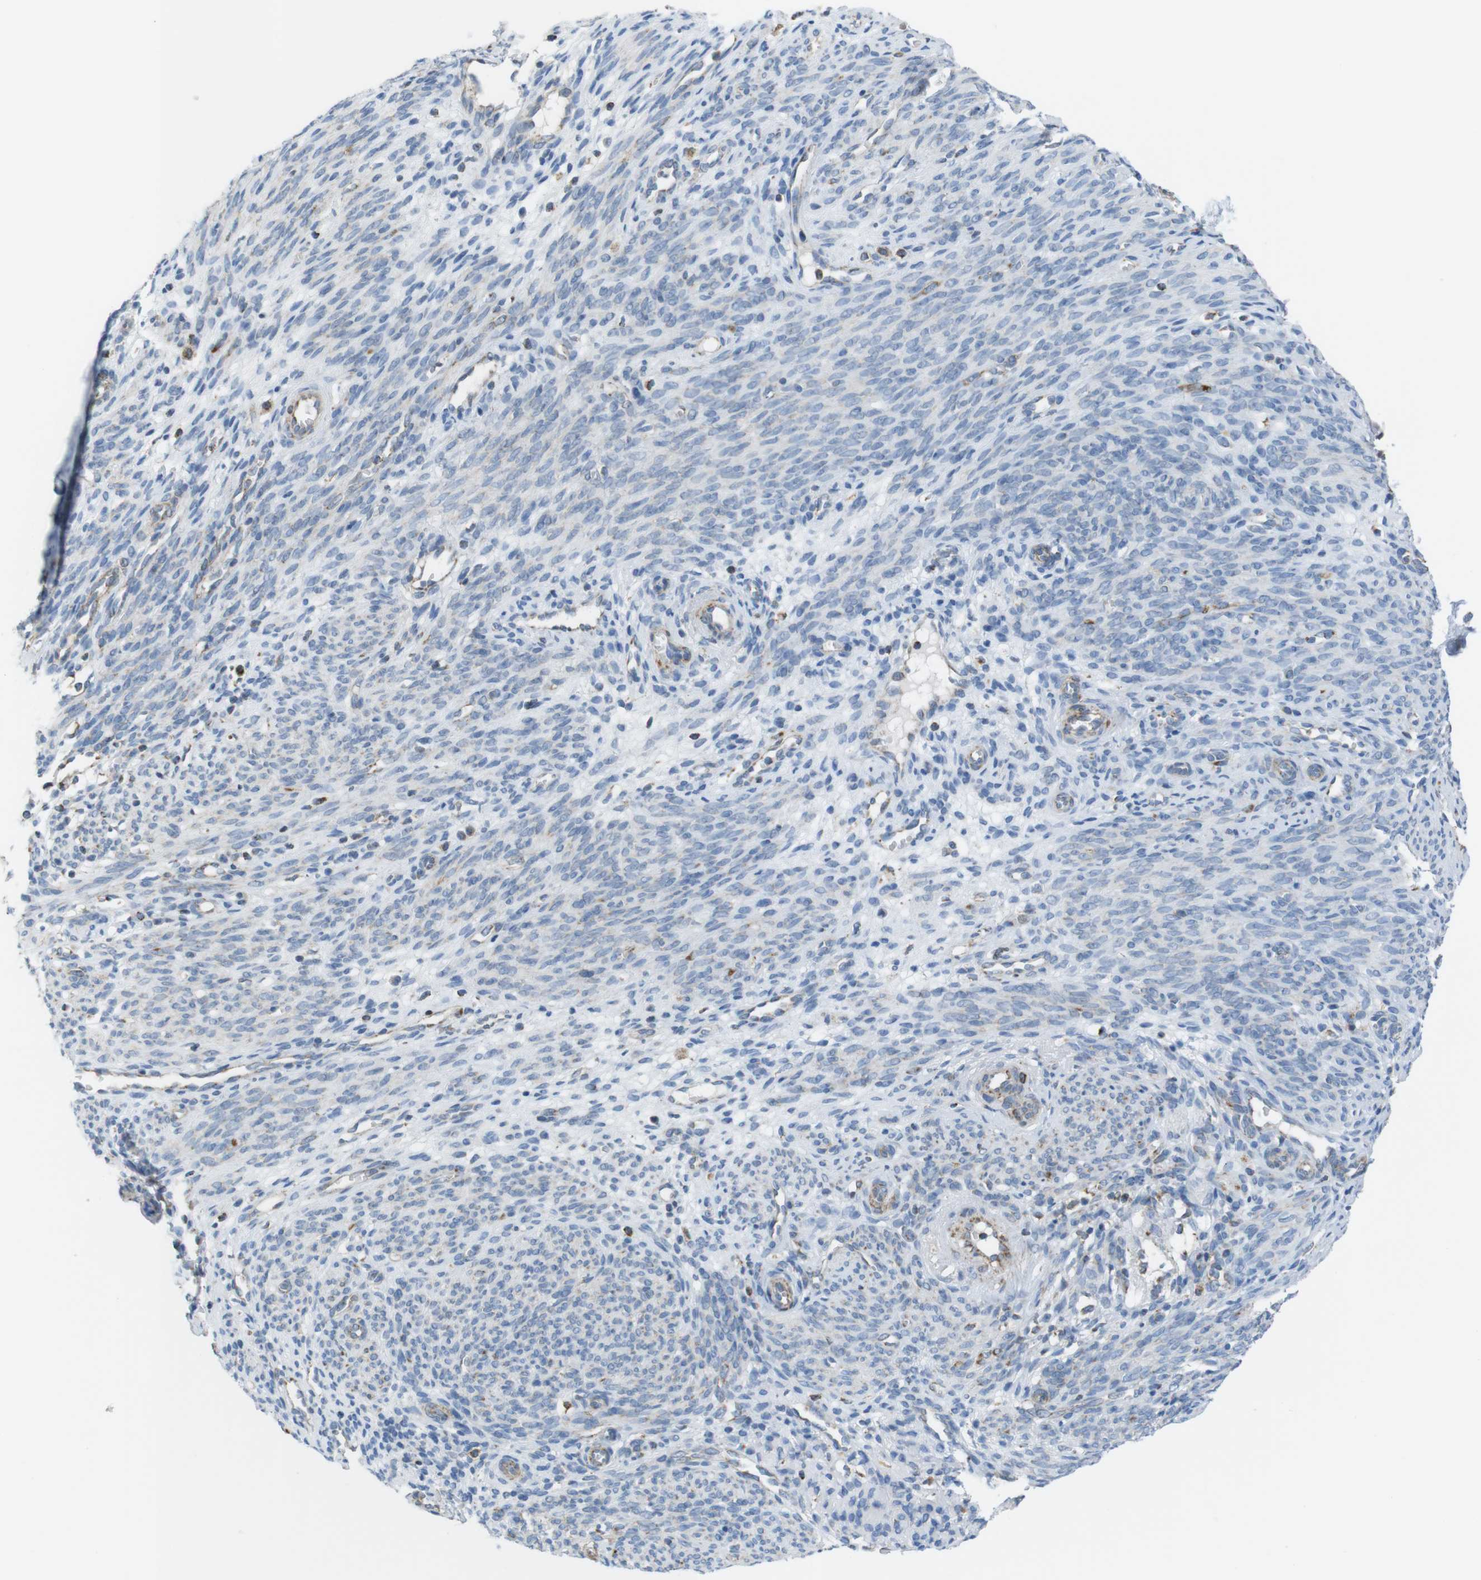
{"staining": {"intensity": "weak", "quantity": "<25%", "location": "cytoplasmic/membranous"}, "tissue": "endometrium", "cell_type": "Cells in endometrial stroma", "image_type": "normal", "snomed": [{"axis": "morphology", "description": "Normal tissue, NOS"}, {"axis": "morphology", "description": "Adenocarcinoma, NOS"}, {"axis": "topography", "description": "Endometrium"}, {"axis": "topography", "description": "Ovary"}], "caption": "DAB immunohistochemical staining of normal human endometrium shows no significant staining in cells in endometrial stroma. The staining is performed using DAB (3,3'-diaminobenzidine) brown chromogen with nuclei counter-stained in using hematoxylin.", "gene": "GRIK1", "patient": {"sex": "female", "age": 68}}